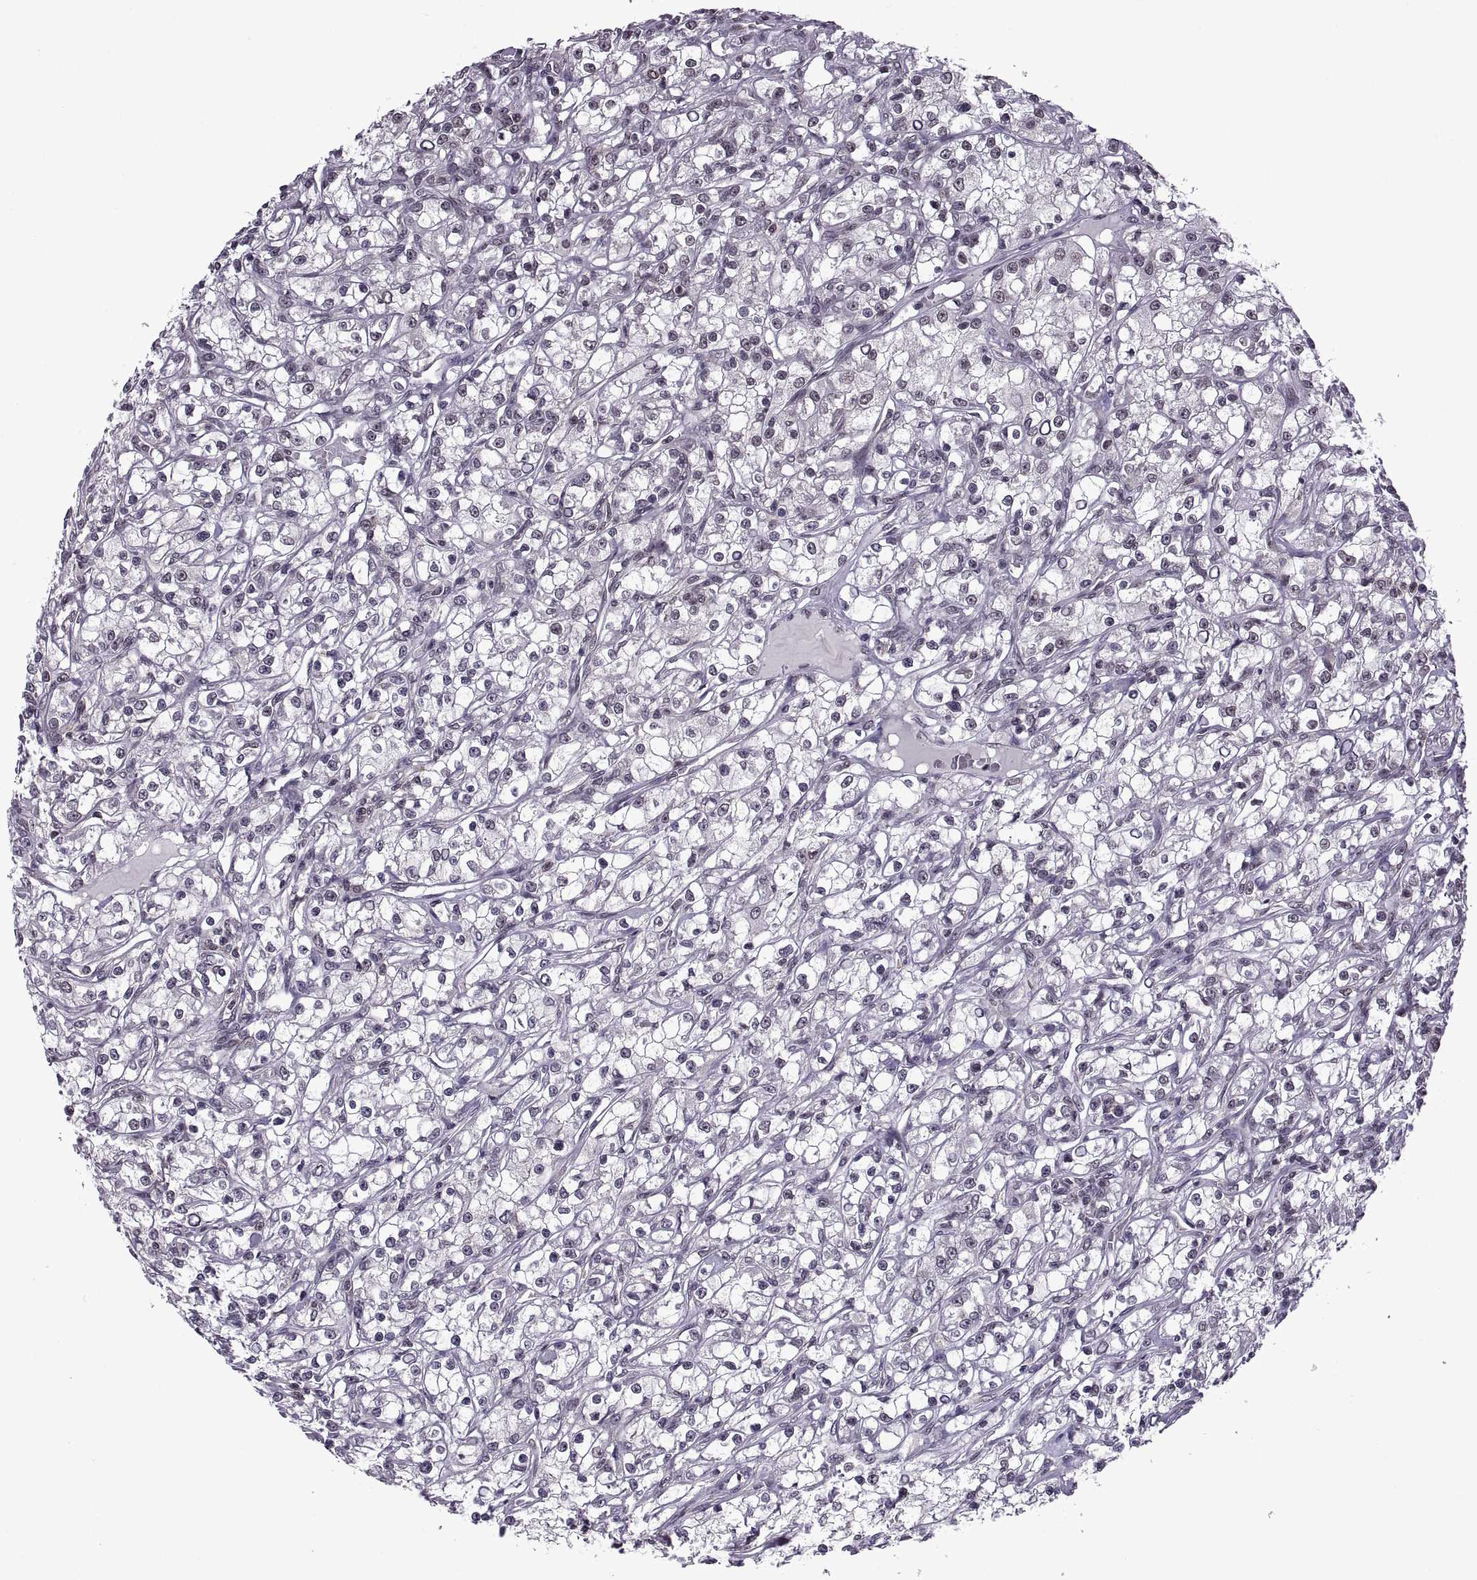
{"staining": {"intensity": "negative", "quantity": "none", "location": "none"}, "tissue": "renal cancer", "cell_type": "Tumor cells", "image_type": "cancer", "snomed": [{"axis": "morphology", "description": "Adenocarcinoma, NOS"}, {"axis": "topography", "description": "Kidney"}], "caption": "Protein analysis of adenocarcinoma (renal) shows no significant expression in tumor cells.", "gene": "INTS3", "patient": {"sex": "female", "age": 59}}